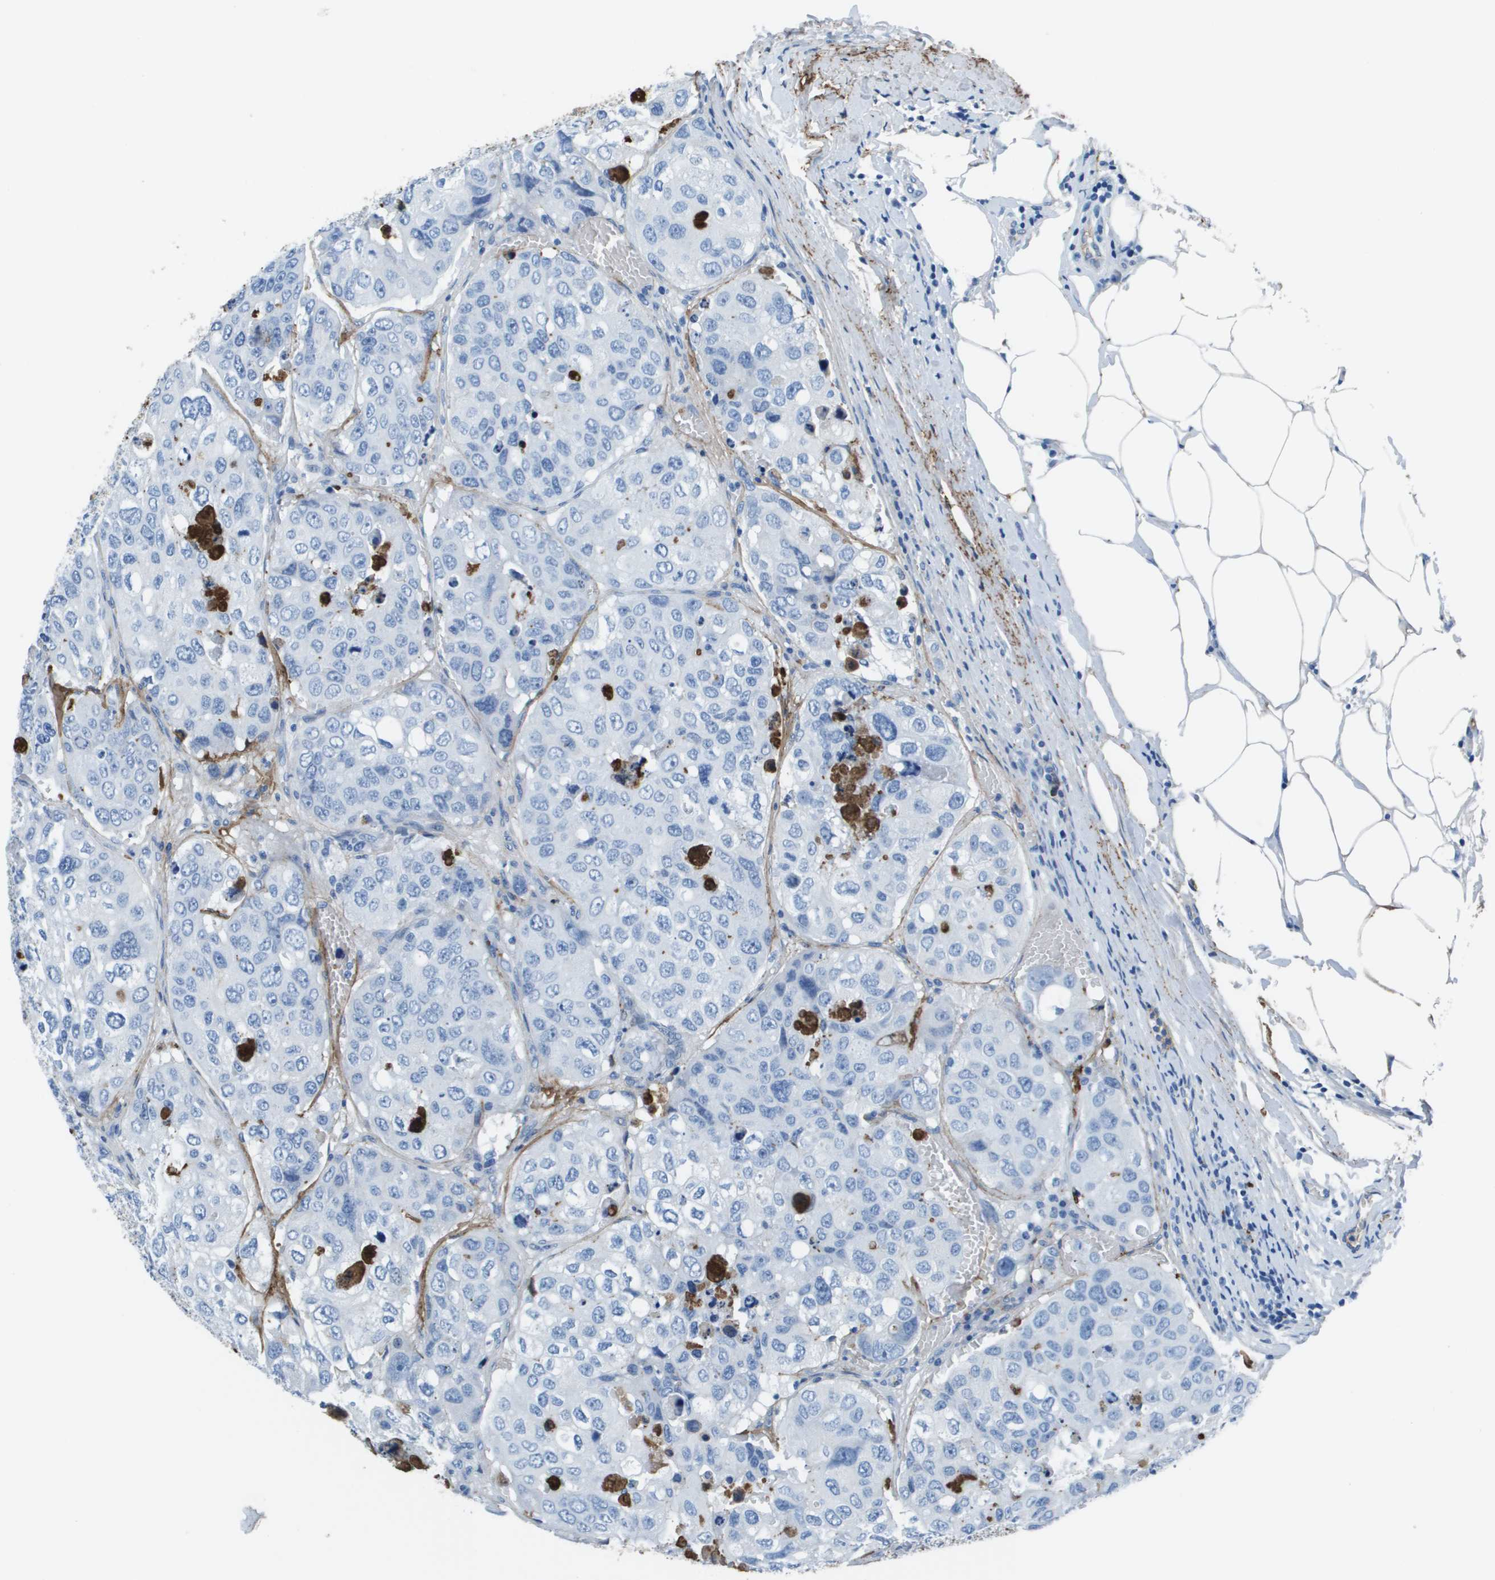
{"staining": {"intensity": "negative", "quantity": "none", "location": "none"}, "tissue": "urothelial cancer", "cell_type": "Tumor cells", "image_type": "cancer", "snomed": [{"axis": "morphology", "description": "Urothelial carcinoma, High grade"}, {"axis": "topography", "description": "Lymph node"}, {"axis": "topography", "description": "Urinary bladder"}], "caption": "Immunohistochemical staining of human high-grade urothelial carcinoma displays no significant staining in tumor cells.", "gene": "VTN", "patient": {"sex": "male", "age": 51}}